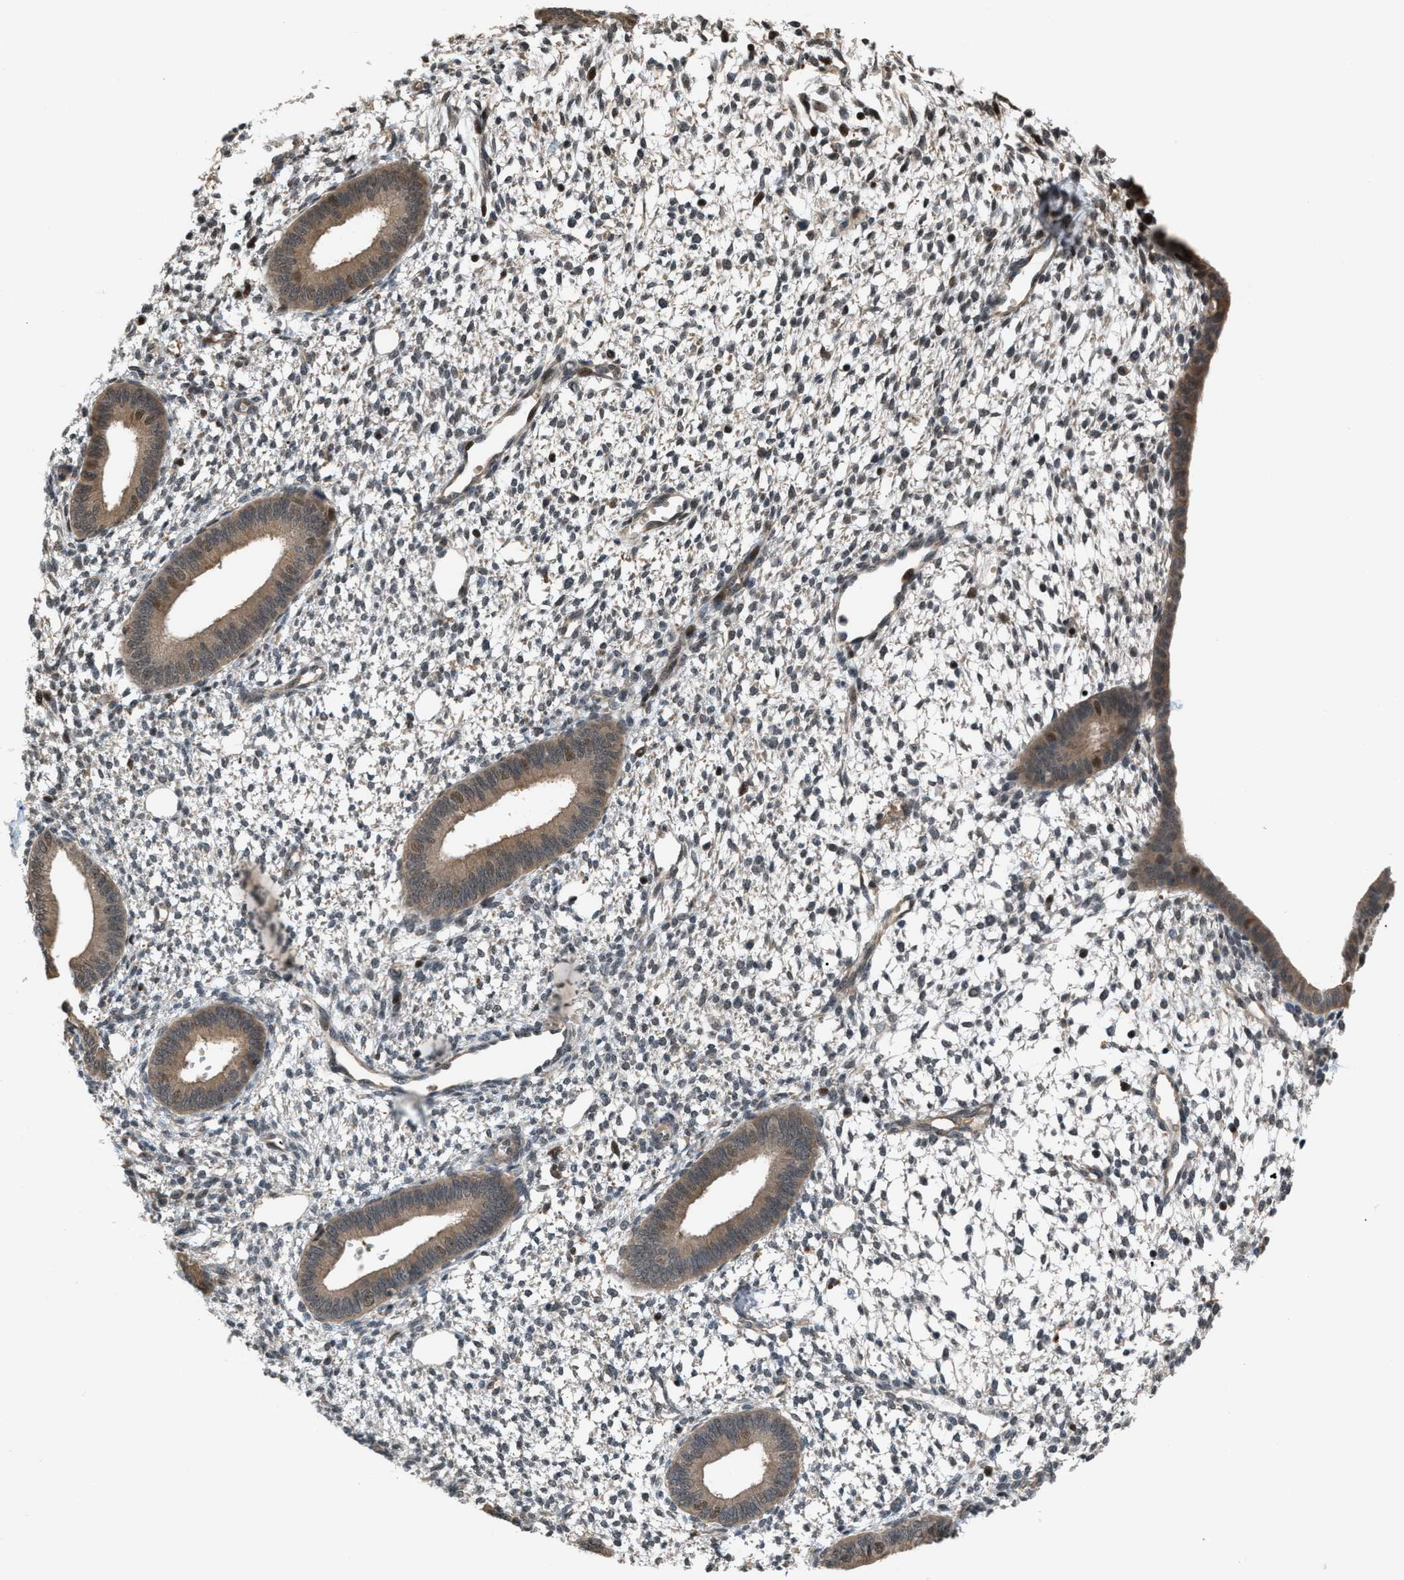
{"staining": {"intensity": "weak", "quantity": "25%-75%", "location": "cytoplasmic/membranous"}, "tissue": "endometrium", "cell_type": "Cells in endometrial stroma", "image_type": "normal", "snomed": [{"axis": "morphology", "description": "Normal tissue, NOS"}, {"axis": "topography", "description": "Endometrium"}], "caption": "A low amount of weak cytoplasmic/membranous expression is present in approximately 25%-75% of cells in endometrial stroma in benign endometrium. Using DAB (3,3'-diaminobenzidine) (brown) and hematoxylin (blue) stains, captured at high magnification using brightfield microscopy.", "gene": "RFFL", "patient": {"sex": "female", "age": 46}}